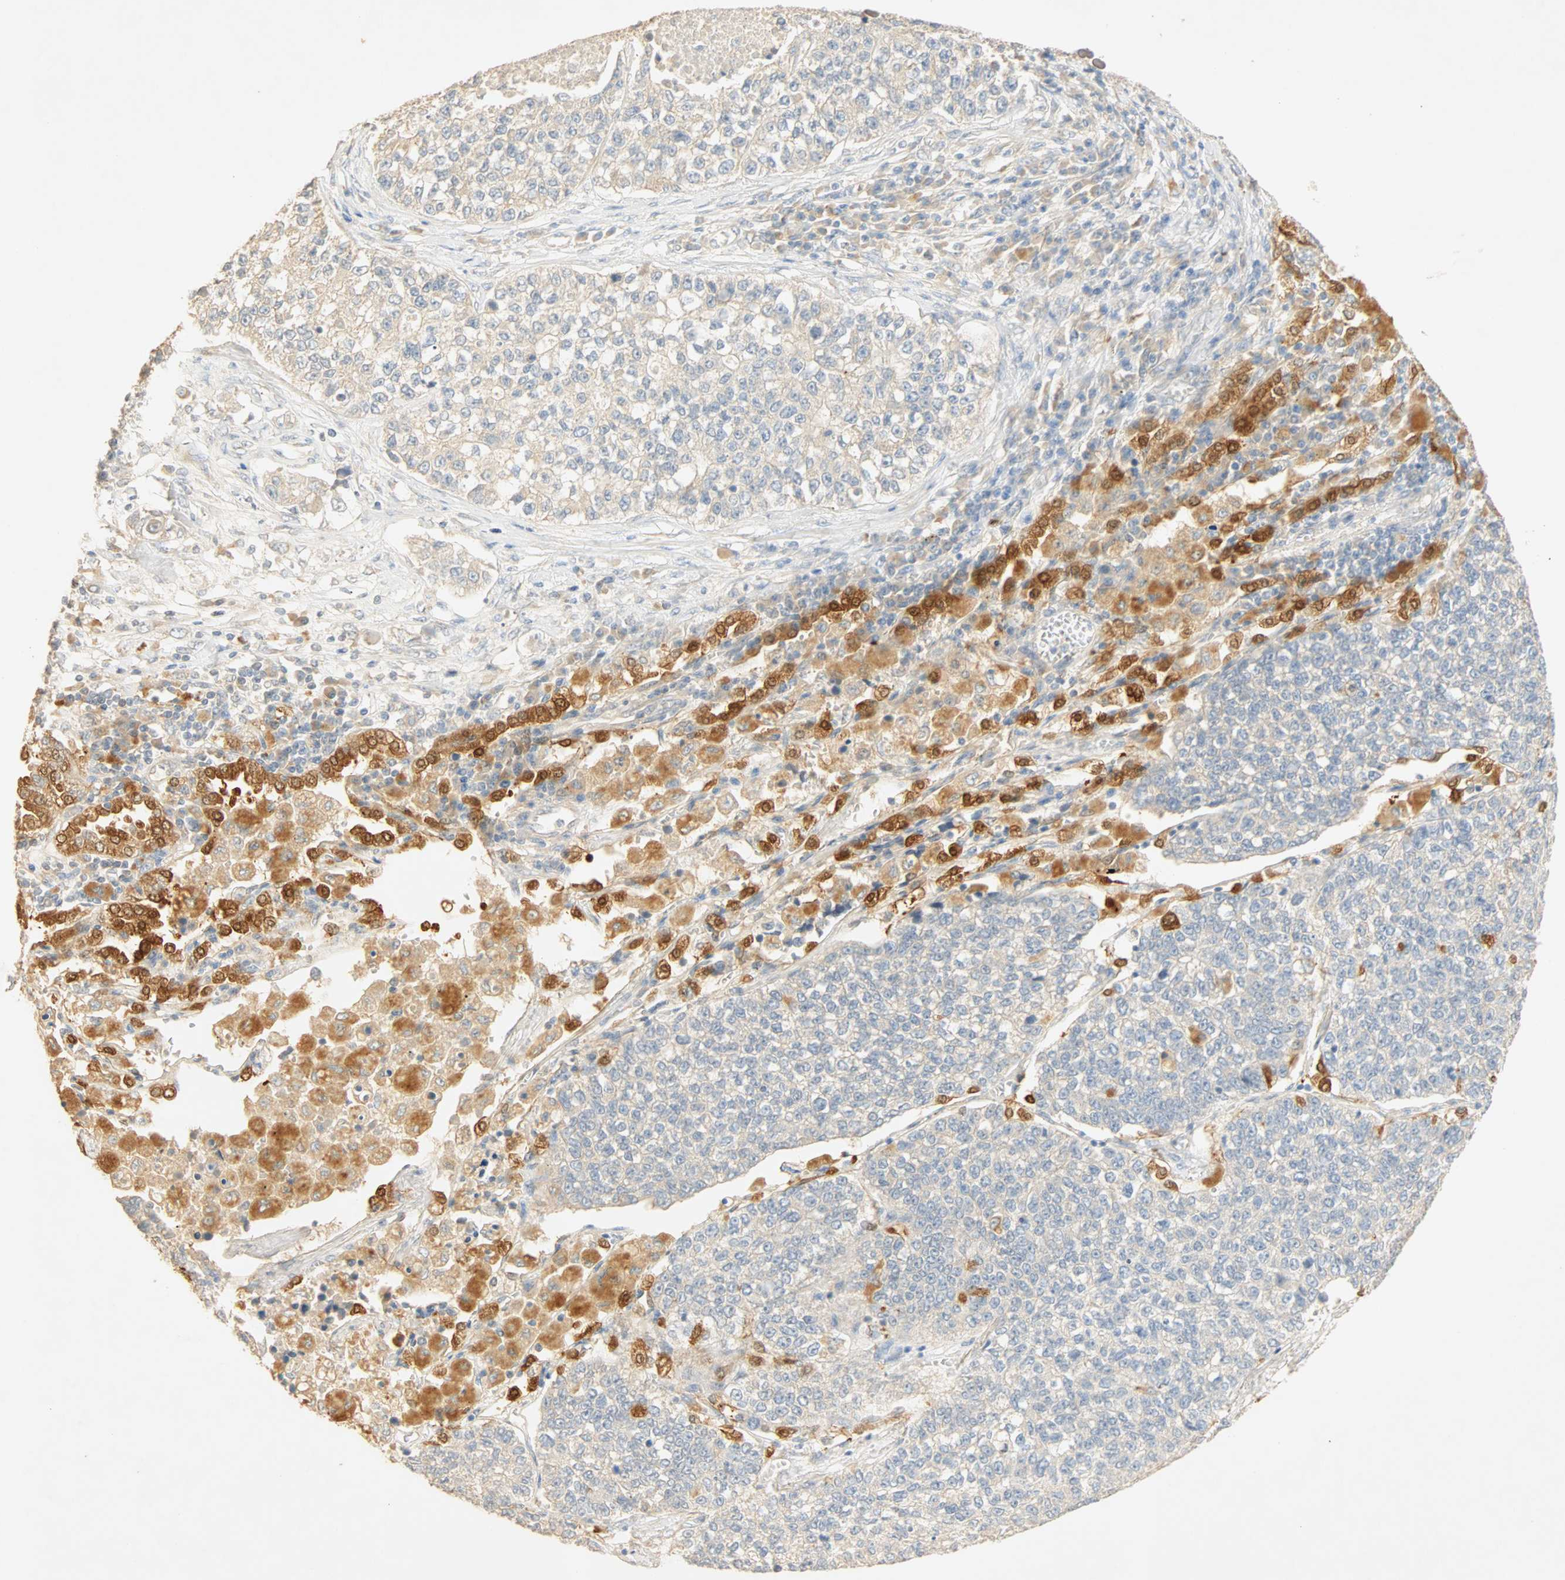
{"staining": {"intensity": "negative", "quantity": "none", "location": "none"}, "tissue": "lung cancer", "cell_type": "Tumor cells", "image_type": "cancer", "snomed": [{"axis": "morphology", "description": "Adenocarcinoma, NOS"}, {"axis": "topography", "description": "Lung"}], "caption": "There is no significant expression in tumor cells of adenocarcinoma (lung).", "gene": "SELENBP1", "patient": {"sex": "male", "age": 49}}